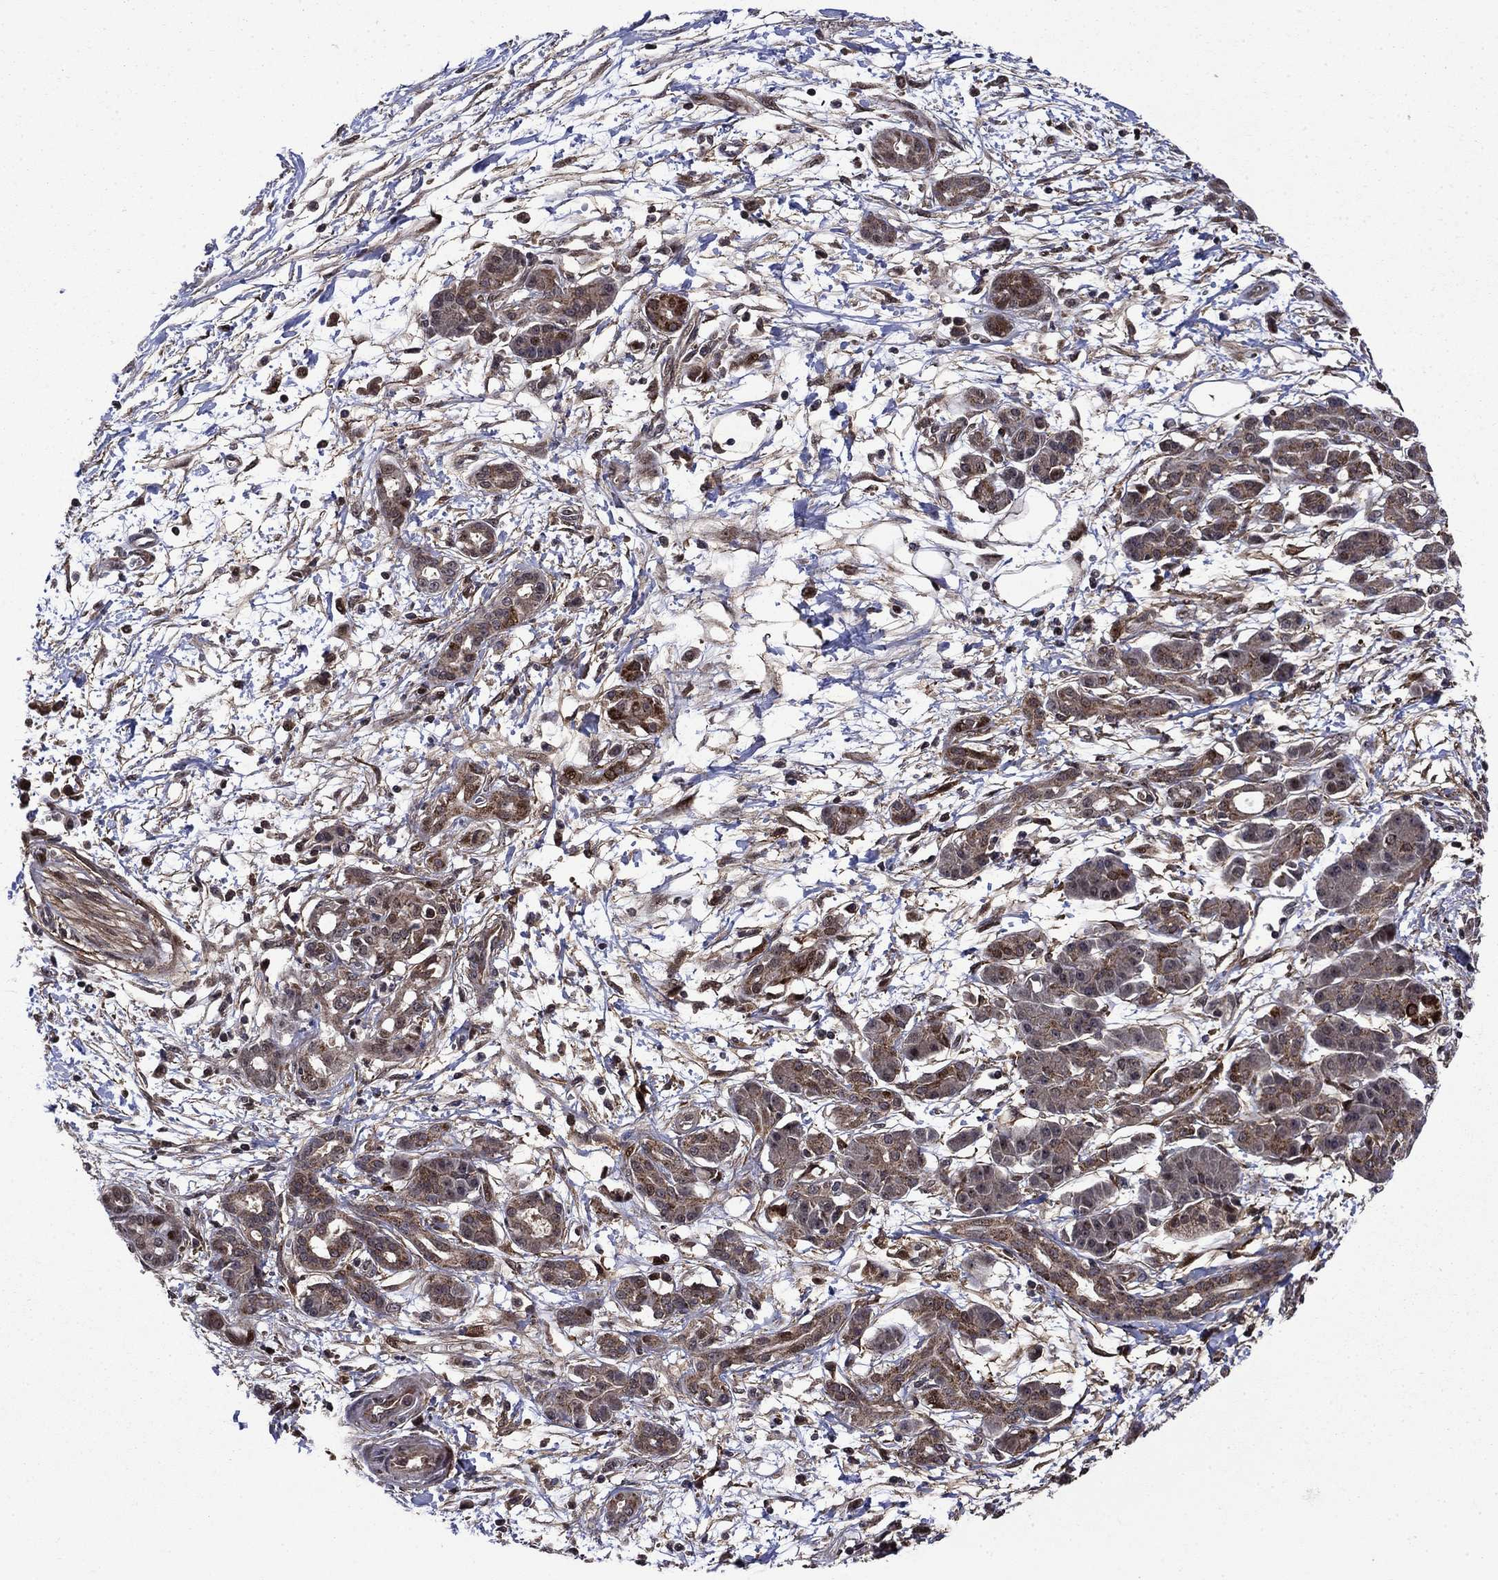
{"staining": {"intensity": "moderate", "quantity": "<25%", "location": "cytoplasmic/membranous,nuclear"}, "tissue": "pancreatic cancer", "cell_type": "Tumor cells", "image_type": "cancer", "snomed": [{"axis": "morphology", "description": "Adenocarcinoma, NOS"}, {"axis": "topography", "description": "Pancreas"}], "caption": "Protein staining by immunohistochemistry shows moderate cytoplasmic/membranous and nuclear staining in approximately <25% of tumor cells in pancreatic cancer (adenocarcinoma). (brown staining indicates protein expression, while blue staining denotes nuclei).", "gene": "AGTPBP1", "patient": {"sex": "male", "age": 72}}